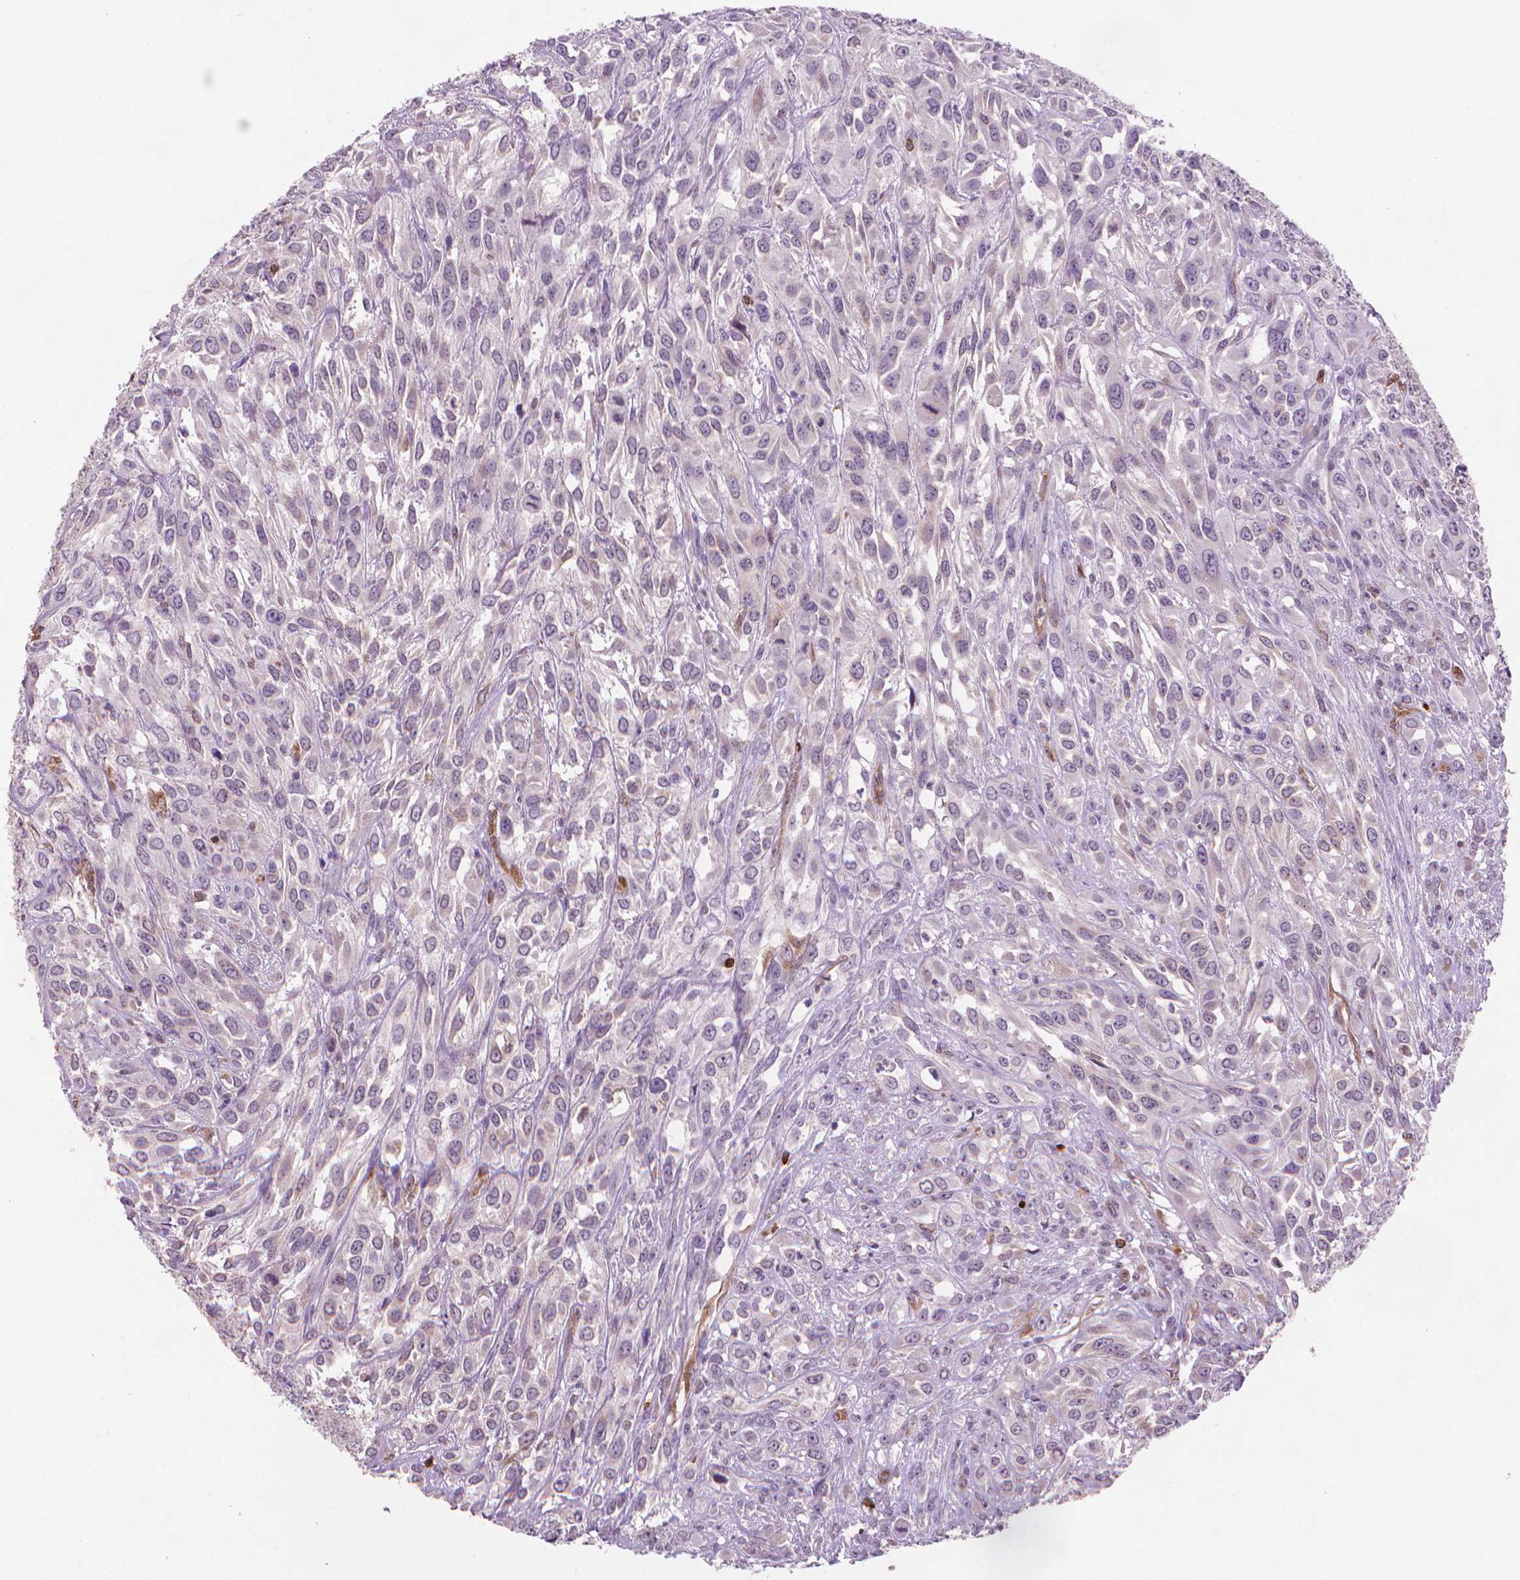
{"staining": {"intensity": "negative", "quantity": "none", "location": "none"}, "tissue": "urothelial cancer", "cell_type": "Tumor cells", "image_type": "cancer", "snomed": [{"axis": "morphology", "description": "Urothelial carcinoma, High grade"}, {"axis": "topography", "description": "Urinary bladder"}], "caption": "An IHC photomicrograph of urothelial carcinoma (high-grade) is shown. There is no staining in tumor cells of urothelial carcinoma (high-grade).", "gene": "BCL2", "patient": {"sex": "male", "age": 67}}